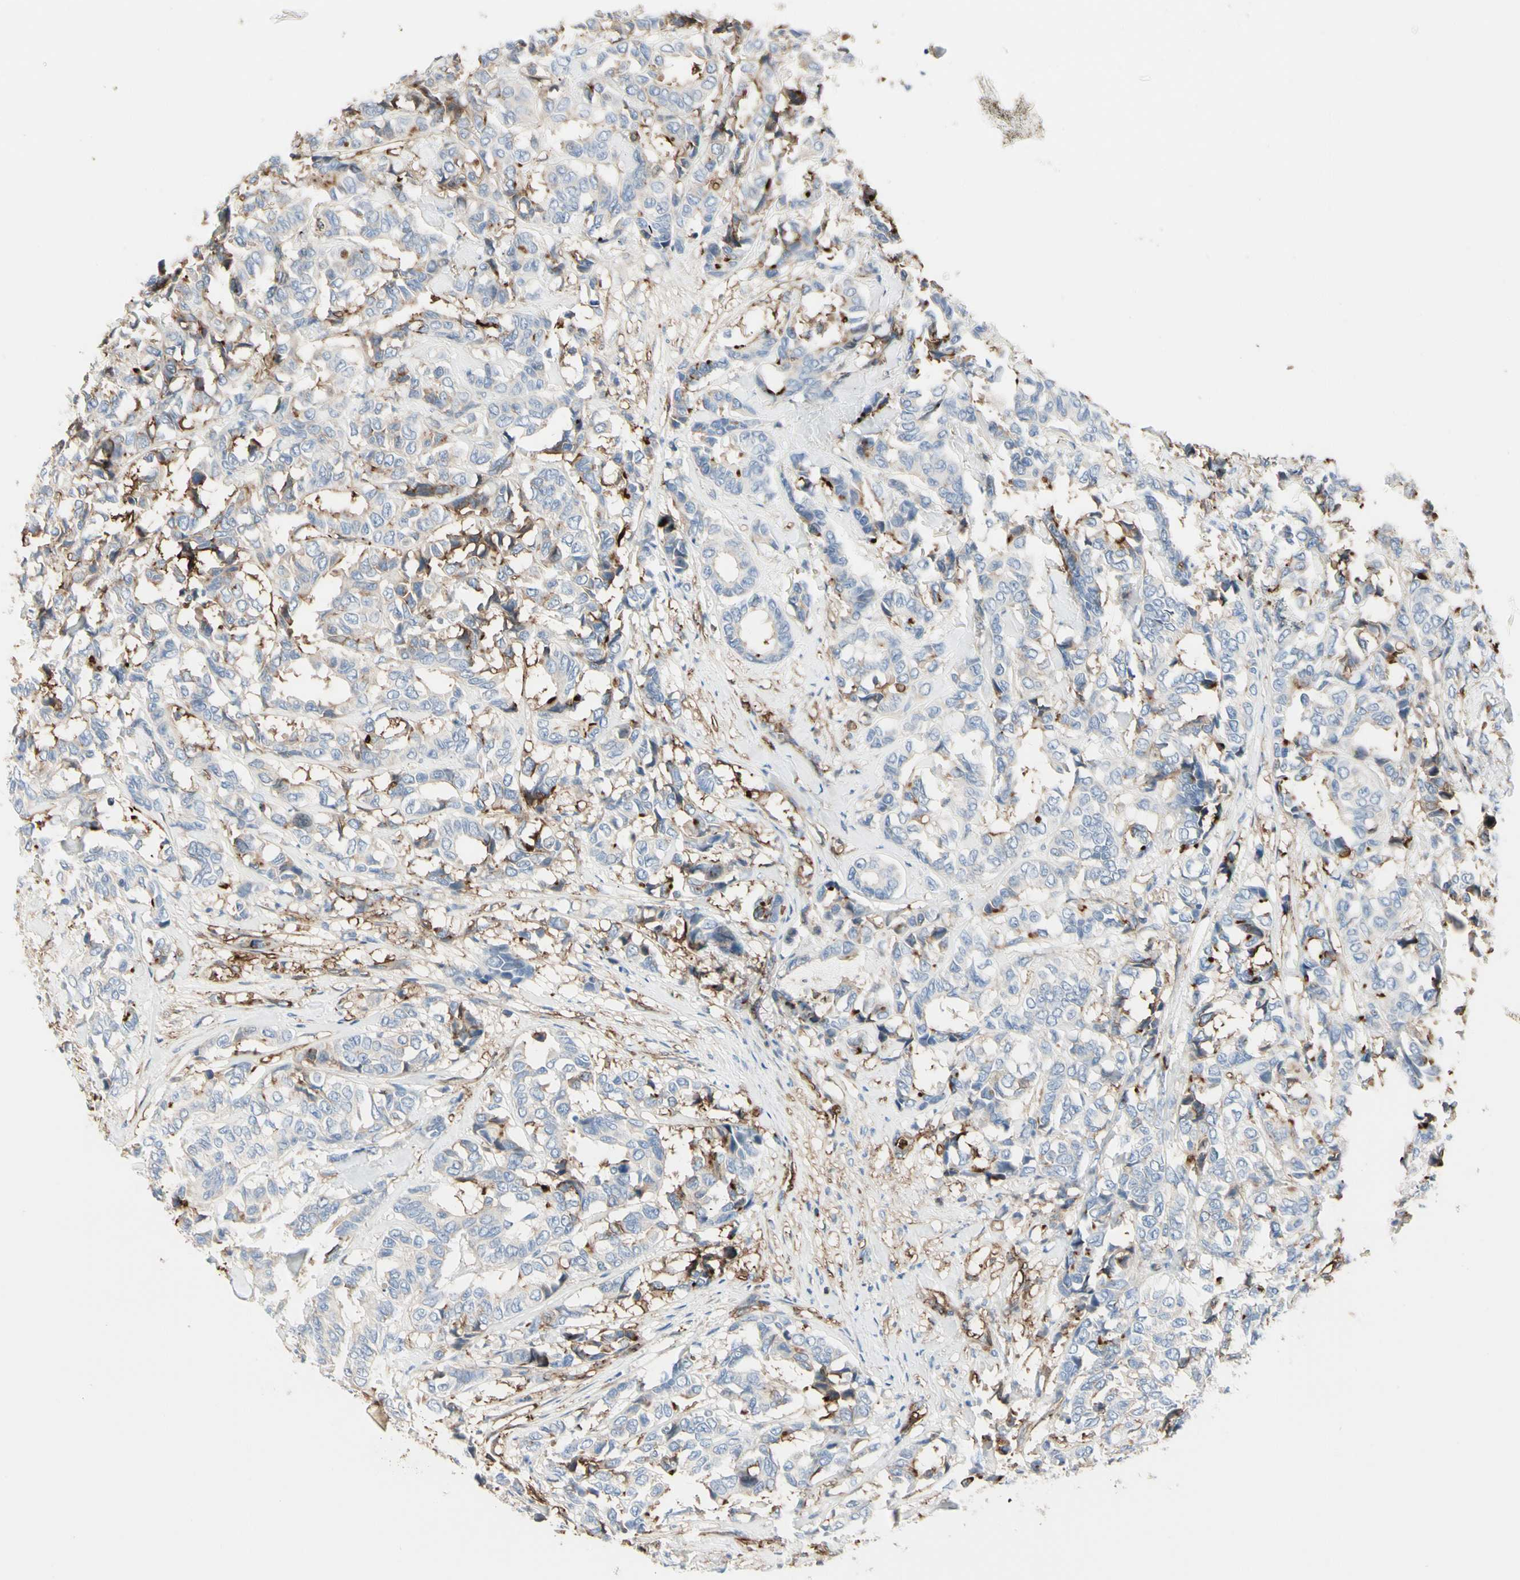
{"staining": {"intensity": "weak", "quantity": "25%-75%", "location": "cytoplasmic/membranous"}, "tissue": "breast cancer", "cell_type": "Tumor cells", "image_type": "cancer", "snomed": [{"axis": "morphology", "description": "Duct carcinoma"}, {"axis": "topography", "description": "Breast"}], "caption": "The micrograph displays immunohistochemical staining of breast cancer (infiltrating ductal carcinoma). There is weak cytoplasmic/membranous positivity is identified in approximately 25%-75% of tumor cells.", "gene": "CLEC2B", "patient": {"sex": "female", "age": 87}}